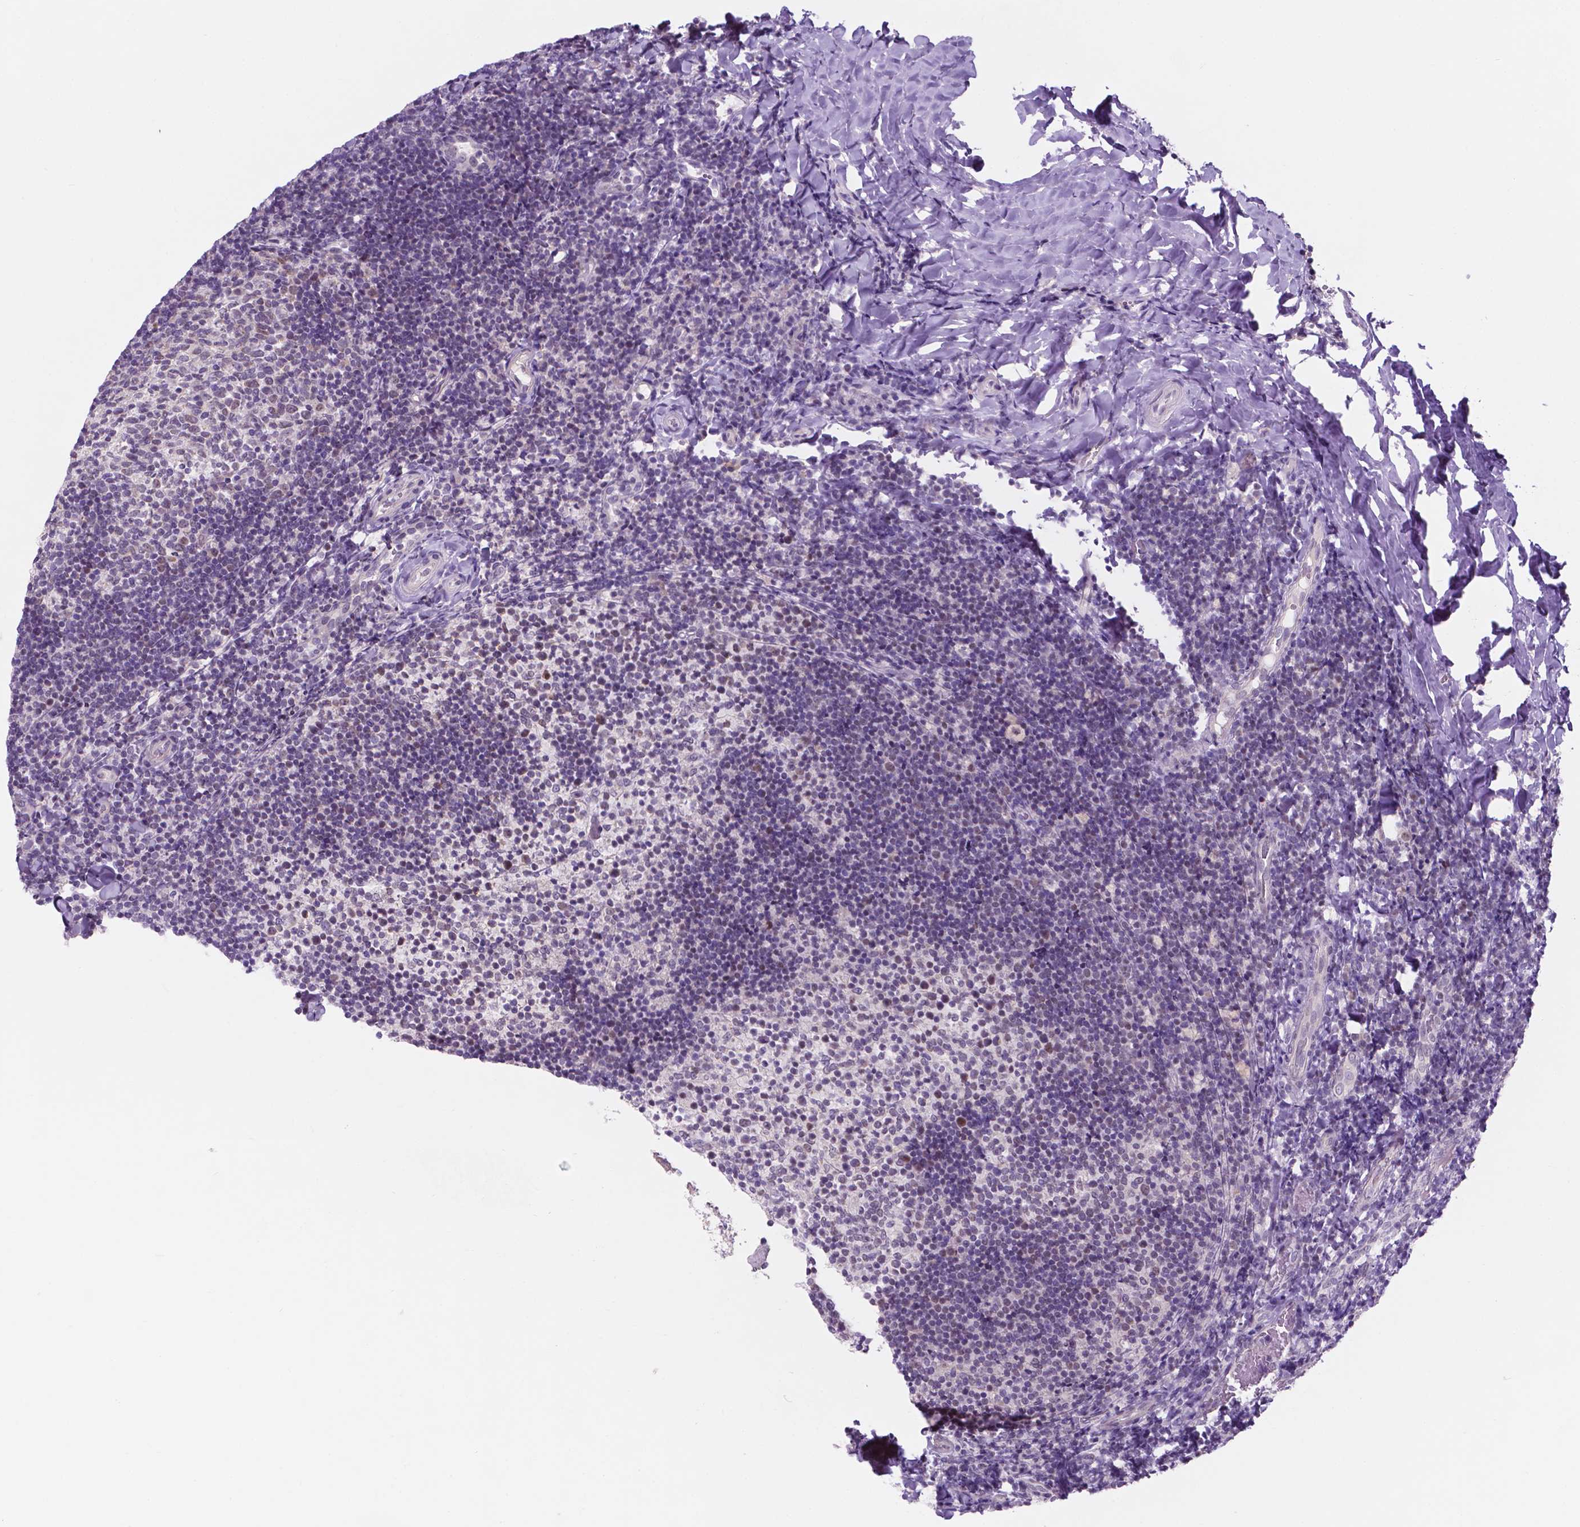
{"staining": {"intensity": "weak", "quantity": "<25%", "location": "nuclear"}, "tissue": "tonsil", "cell_type": "Germinal center cells", "image_type": "normal", "snomed": [{"axis": "morphology", "description": "Normal tissue, NOS"}, {"axis": "topography", "description": "Tonsil"}], "caption": "Immunohistochemistry (IHC) image of normal human tonsil stained for a protein (brown), which reveals no expression in germinal center cells. The staining was performed using DAB (3,3'-diaminobenzidine) to visualize the protein expression in brown, while the nuclei were stained in blue with hematoxylin (Magnification: 20x).", "gene": "FAM50B", "patient": {"sex": "female", "age": 10}}